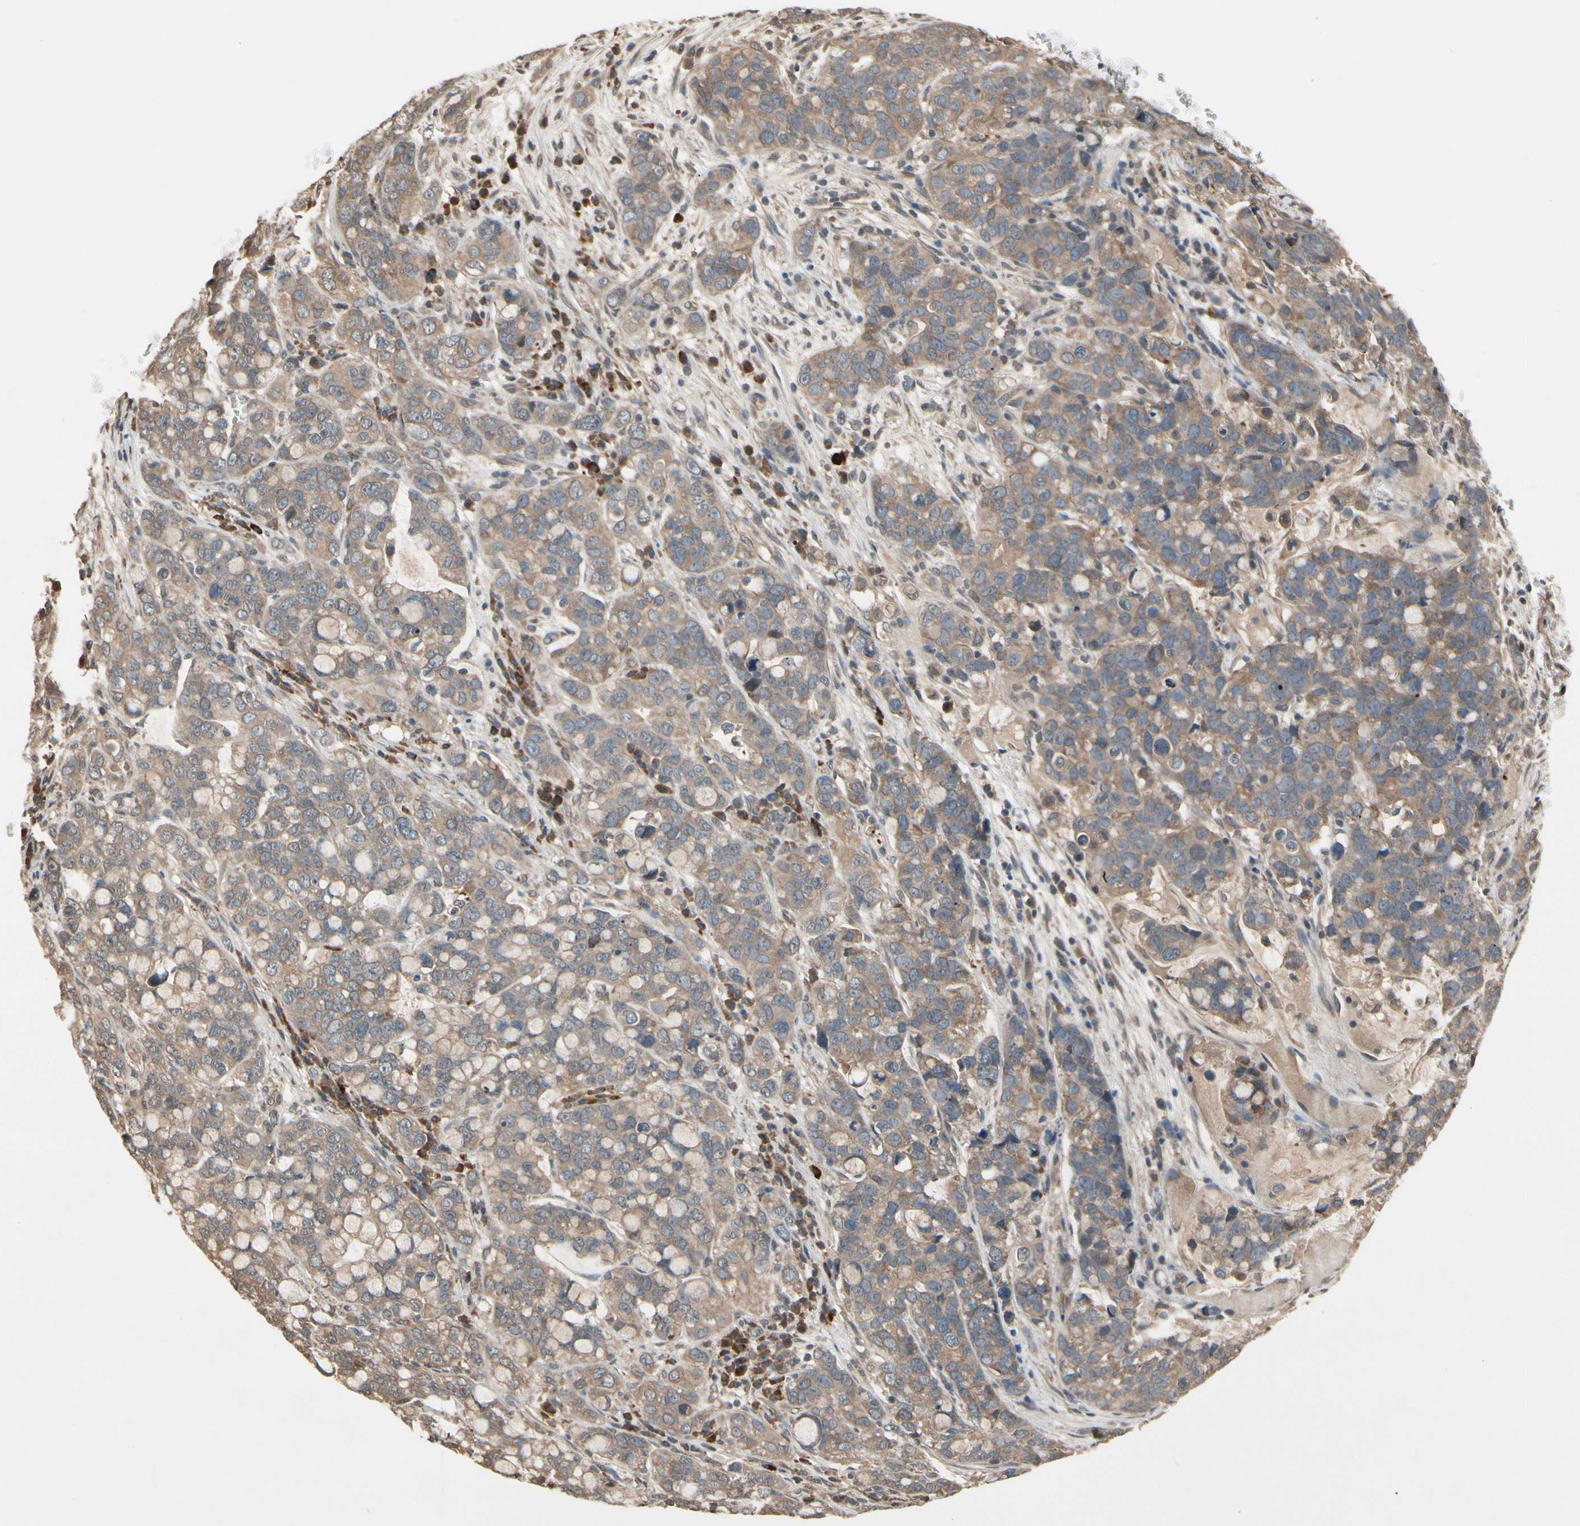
{"staining": {"intensity": "moderate", "quantity": ">75%", "location": "cytoplasmic/membranous"}, "tissue": "stomach cancer", "cell_type": "Tumor cells", "image_type": "cancer", "snomed": [{"axis": "morphology", "description": "Adenocarcinoma, NOS"}, {"axis": "topography", "description": "Stomach, lower"}], "caption": "Immunohistochemistry (IHC) of stomach adenocarcinoma exhibits medium levels of moderate cytoplasmic/membranous staining in approximately >75% of tumor cells. (Brightfield microscopy of DAB IHC at high magnification).", "gene": "PNPLA7", "patient": {"sex": "male", "age": 84}}